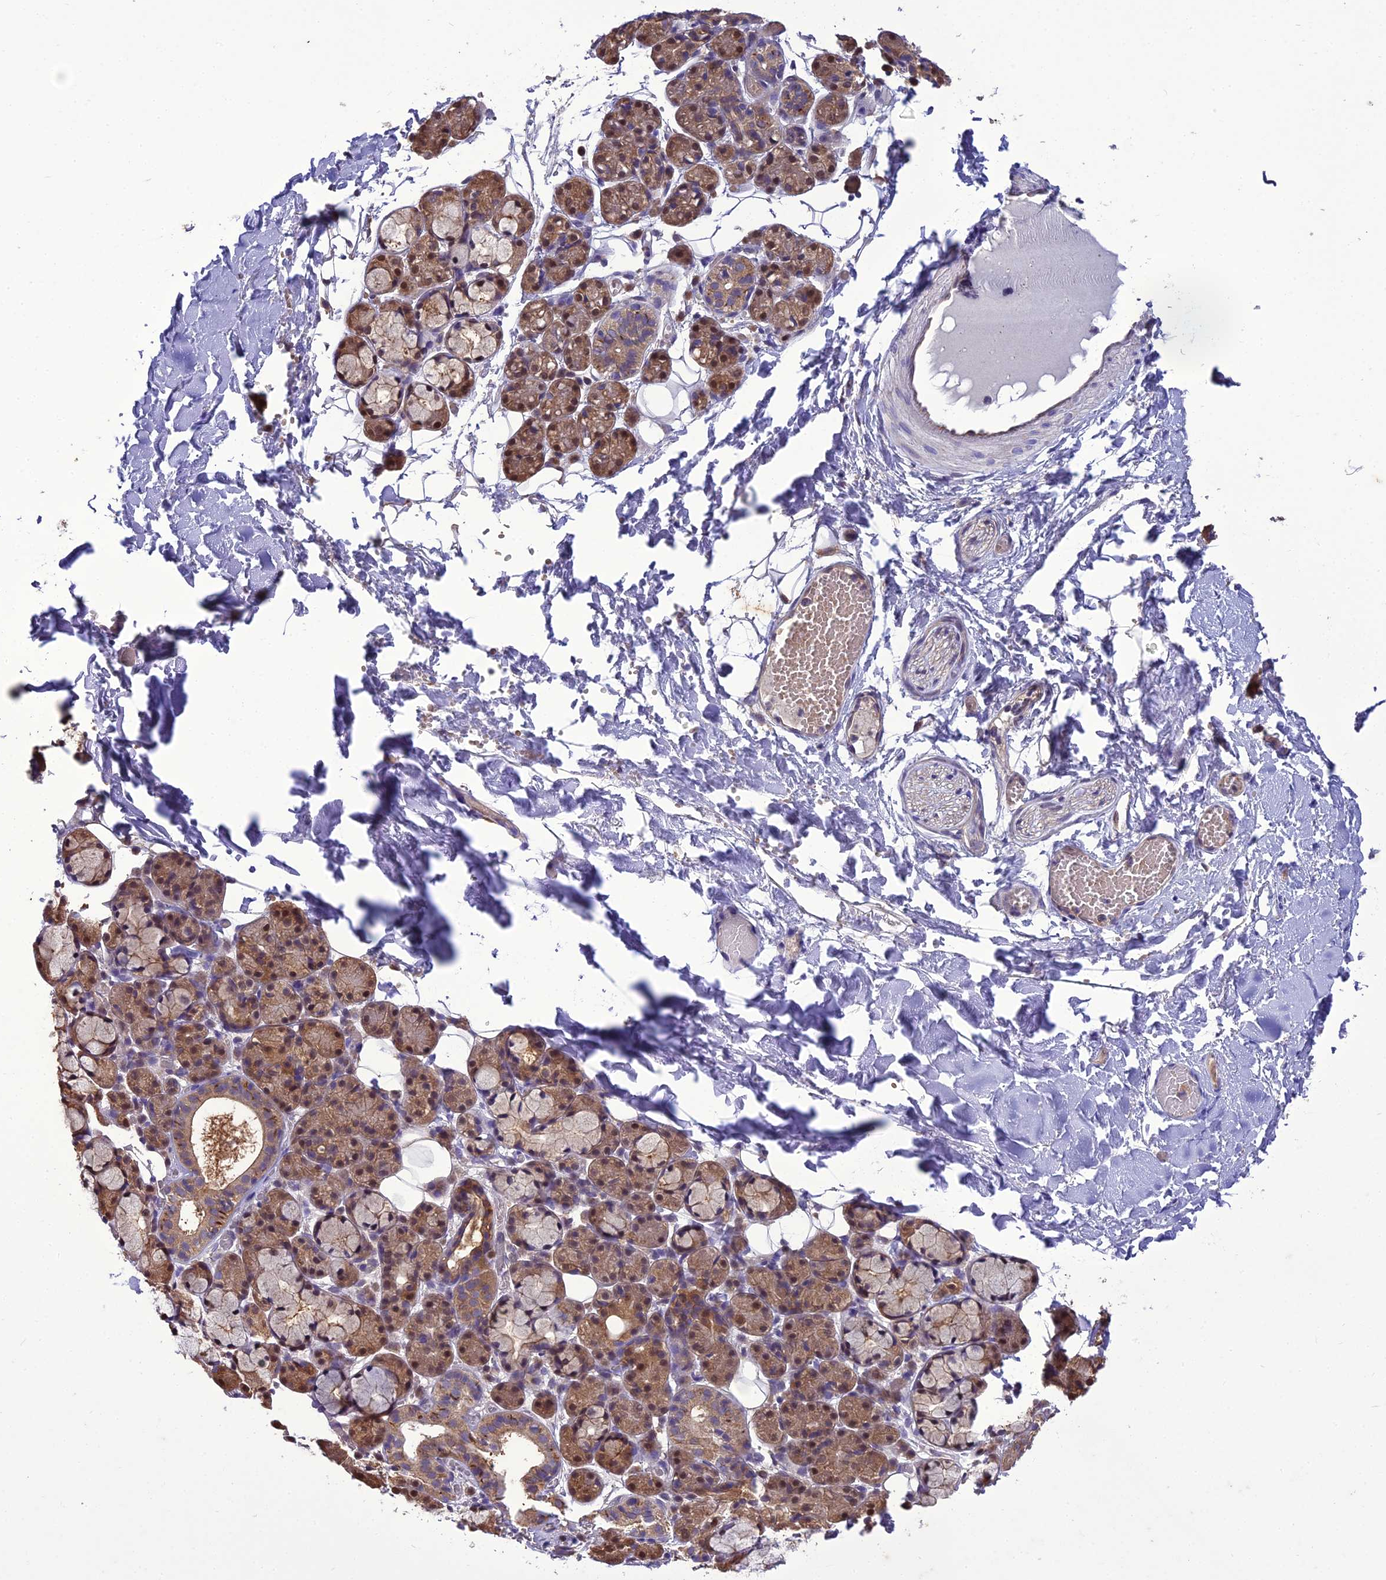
{"staining": {"intensity": "moderate", "quantity": "25%-75%", "location": "cytoplasmic/membranous,nuclear"}, "tissue": "salivary gland", "cell_type": "Glandular cells", "image_type": "normal", "snomed": [{"axis": "morphology", "description": "Normal tissue, NOS"}, {"axis": "topography", "description": "Salivary gland"}], "caption": "Protein expression analysis of normal salivary gland shows moderate cytoplasmic/membranous,nuclear expression in approximately 25%-75% of glandular cells. (DAB (3,3'-diaminobenzidine) = brown stain, brightfield microscopy at high magnification).", "gene": "BORCS6", "patient": {"sex": "male", "age": 63}}